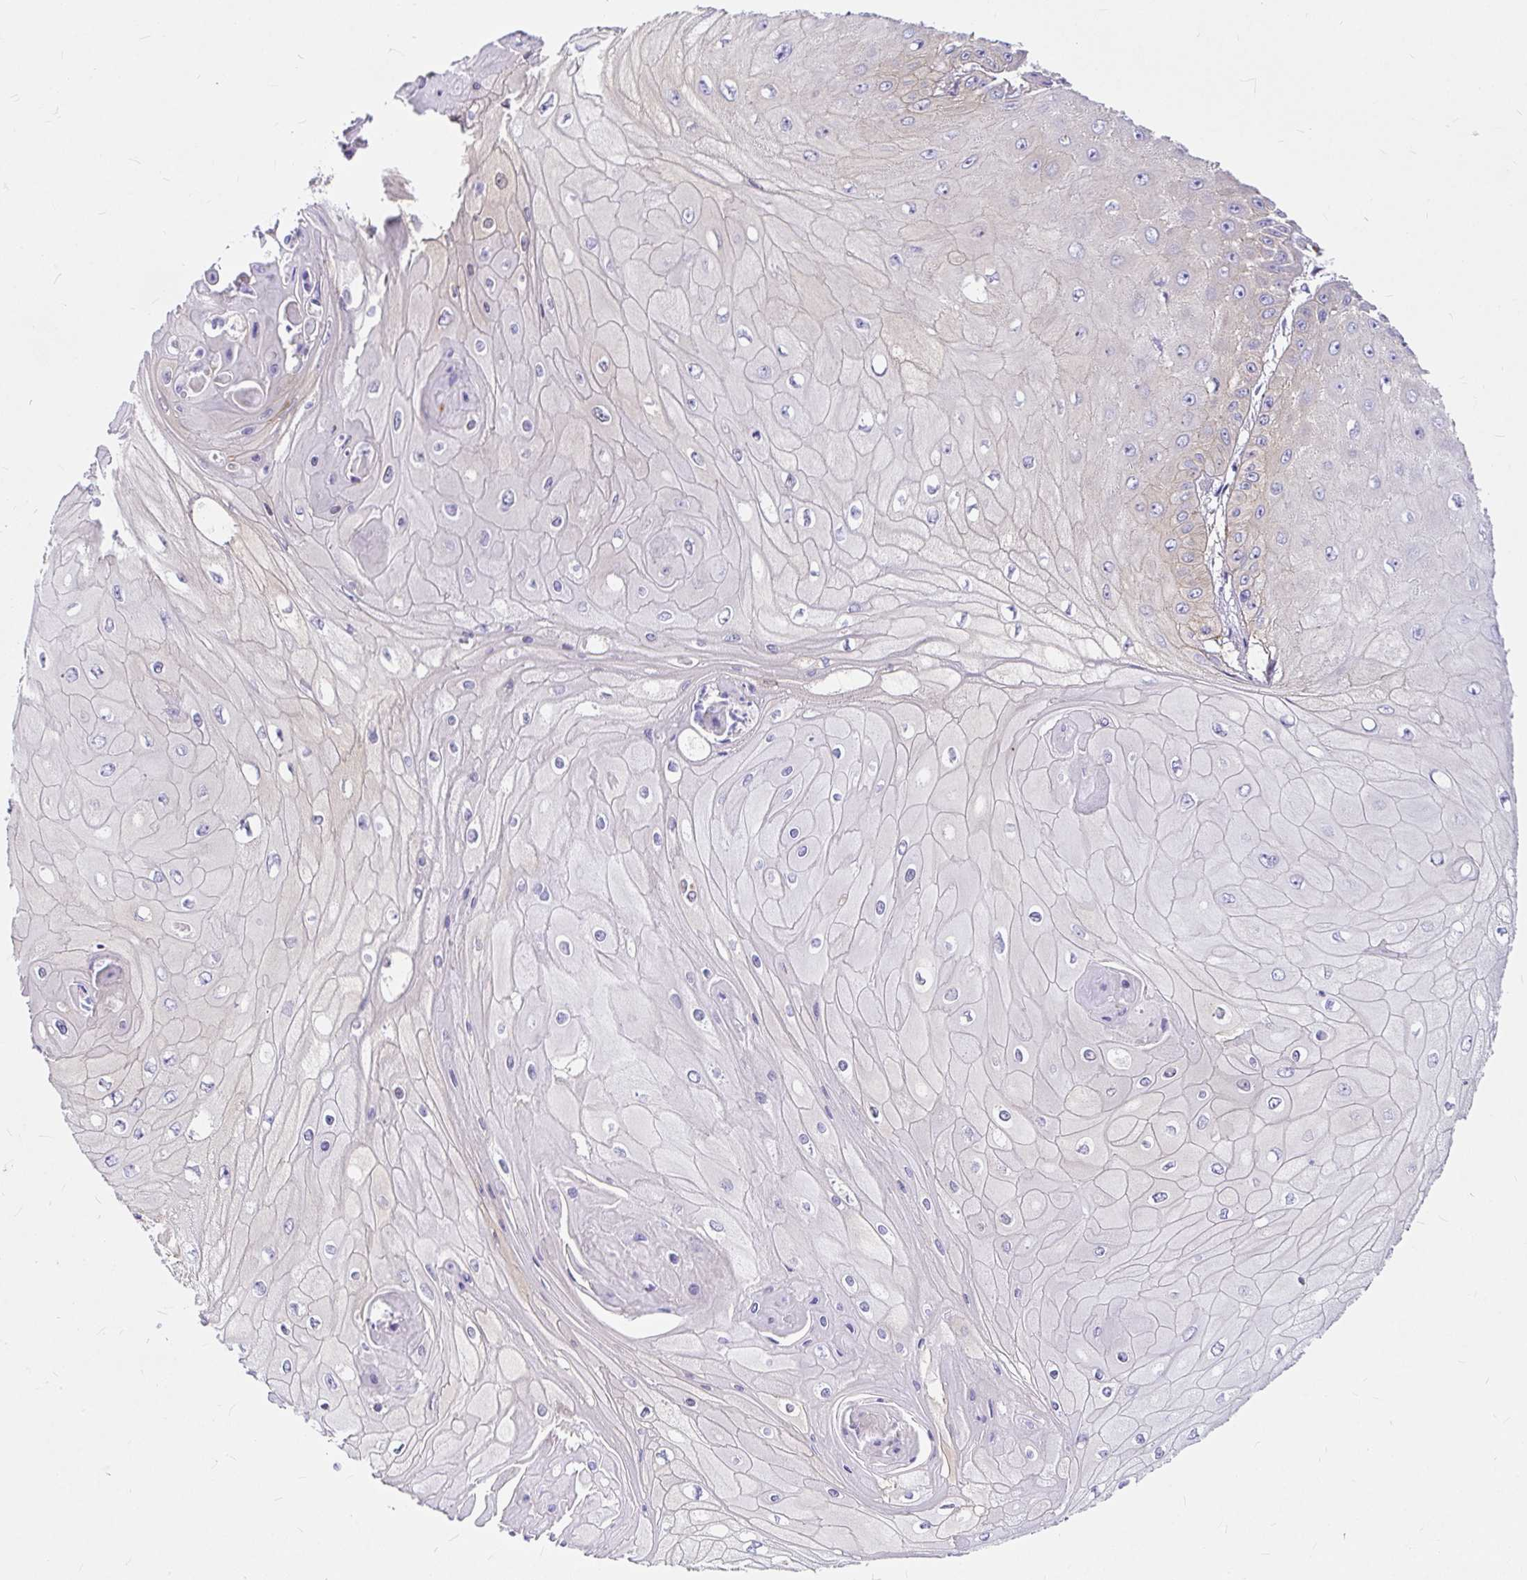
{"staining": {"intensity": "weak", "quantity": "<25%", "location": "cytoplasmic/membranous"}, "tissue": "skin cancer", "cell_type": "Tumor cells", "image_type": "cancer", "snomed": [{"axis": "morphology", "description": "Squamous cell carcinoma, NOS"}, {"axis": "topography", "description": "Skin"}], "caption": "Immunohistochemical staining of human skin cancer (squamous cell carcinoma) shows no significant expression in tumor cells.", "gene": "MYO1B", "patient": {"sex": "male", "age": 70}}